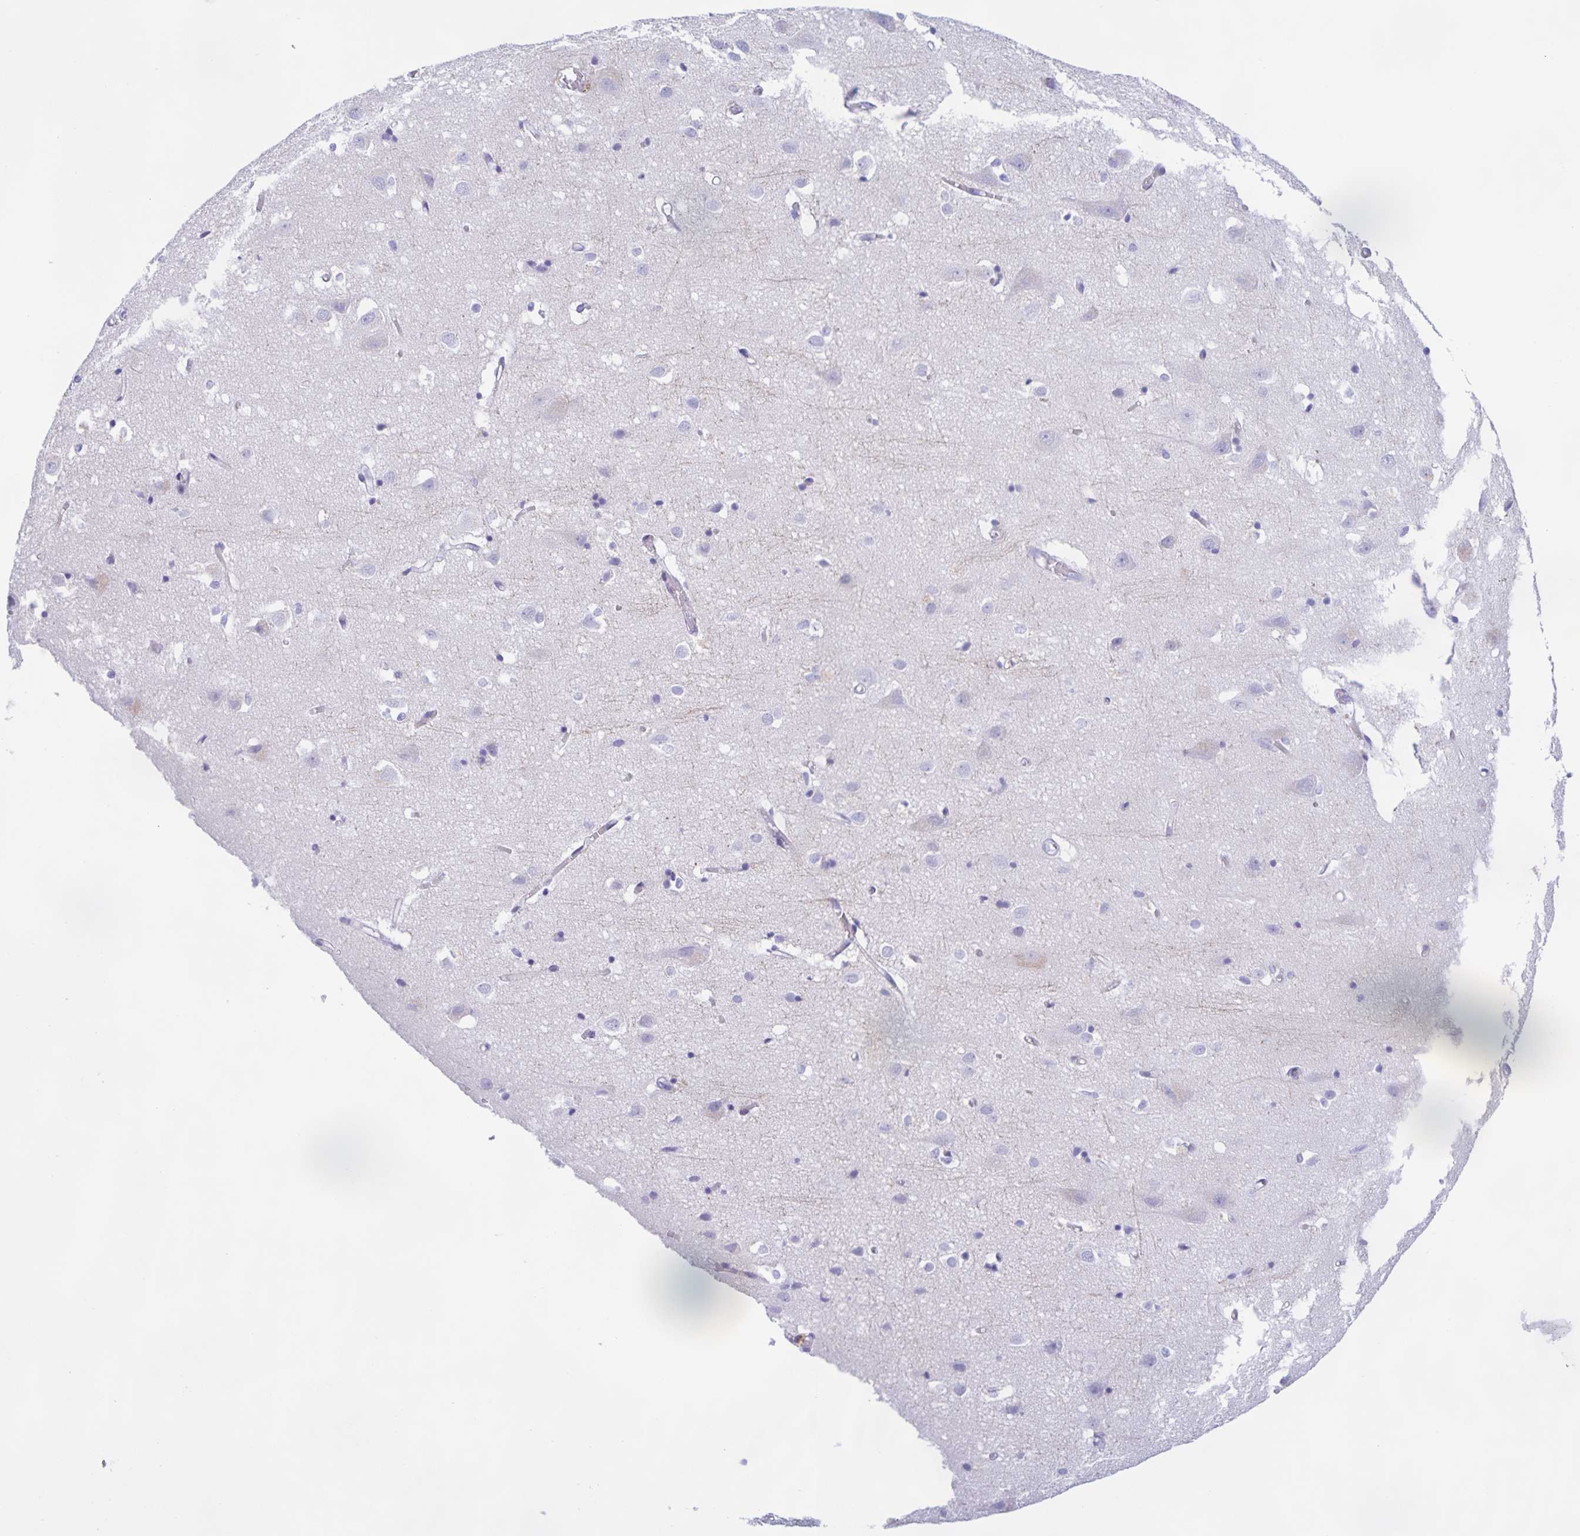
{"staining": {"intensity": "negative", "quantity": "none", "location": "none"}, "tissue": "cerebral cortex", "cell_type": "Endothelial cells", "image_type": "normal", "snomed": [{"axis": "morphology", "description": "Normal tissue, NOS"}, {"axis": "topography", "description": "Cerebral cortex"}], "caption": "Micrograph shows no protein expression in endothelial cells of unremarkable cerebral cortex. (DAB IHC with hematoxylin counter stain).", "gene": "CATSPER4", "patient": {"sex": "male", "age": 70}}